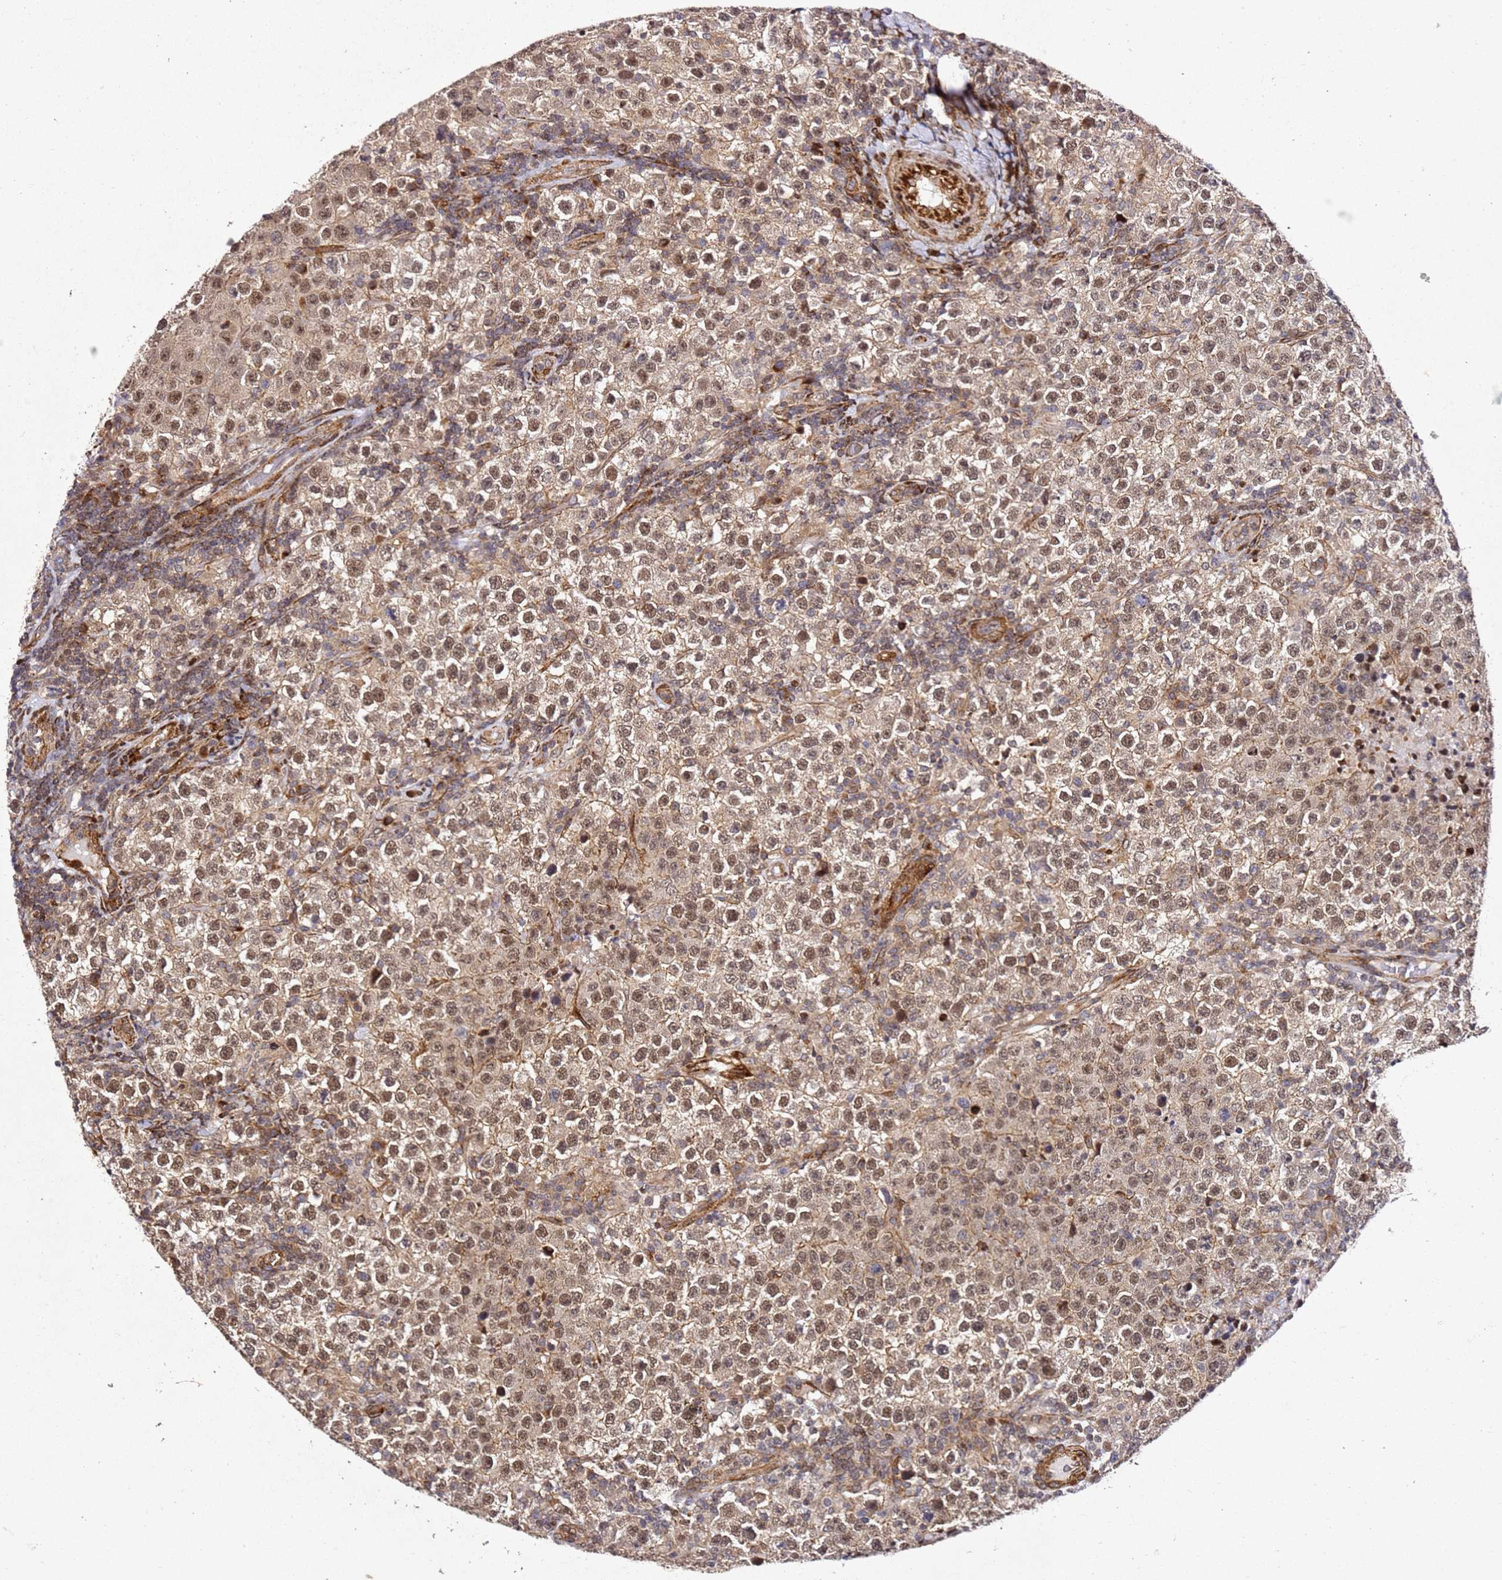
{"staining": {"intensity": "moderate", "quantity": ">75%", "location": "nuclear"}, "tissue": "testis cancer", "cell_type": "Tumor cells", "image_type": "cancer", "snomed": [{"axis": "morphology", "description": "Seminoma, NOS"}, {"axis": "morphology", "description": "Carcinoma, Embryonal, NOS"}, {"axis": "topography", "description": "Testis"}], "caption": "The immunohistochemical stain highlights moderate nuclear staining in tumor cells of testis cancer (seminoma) tissue.", "gene": "ZNF296", "patient": {"sex": "male", "age": 41}}